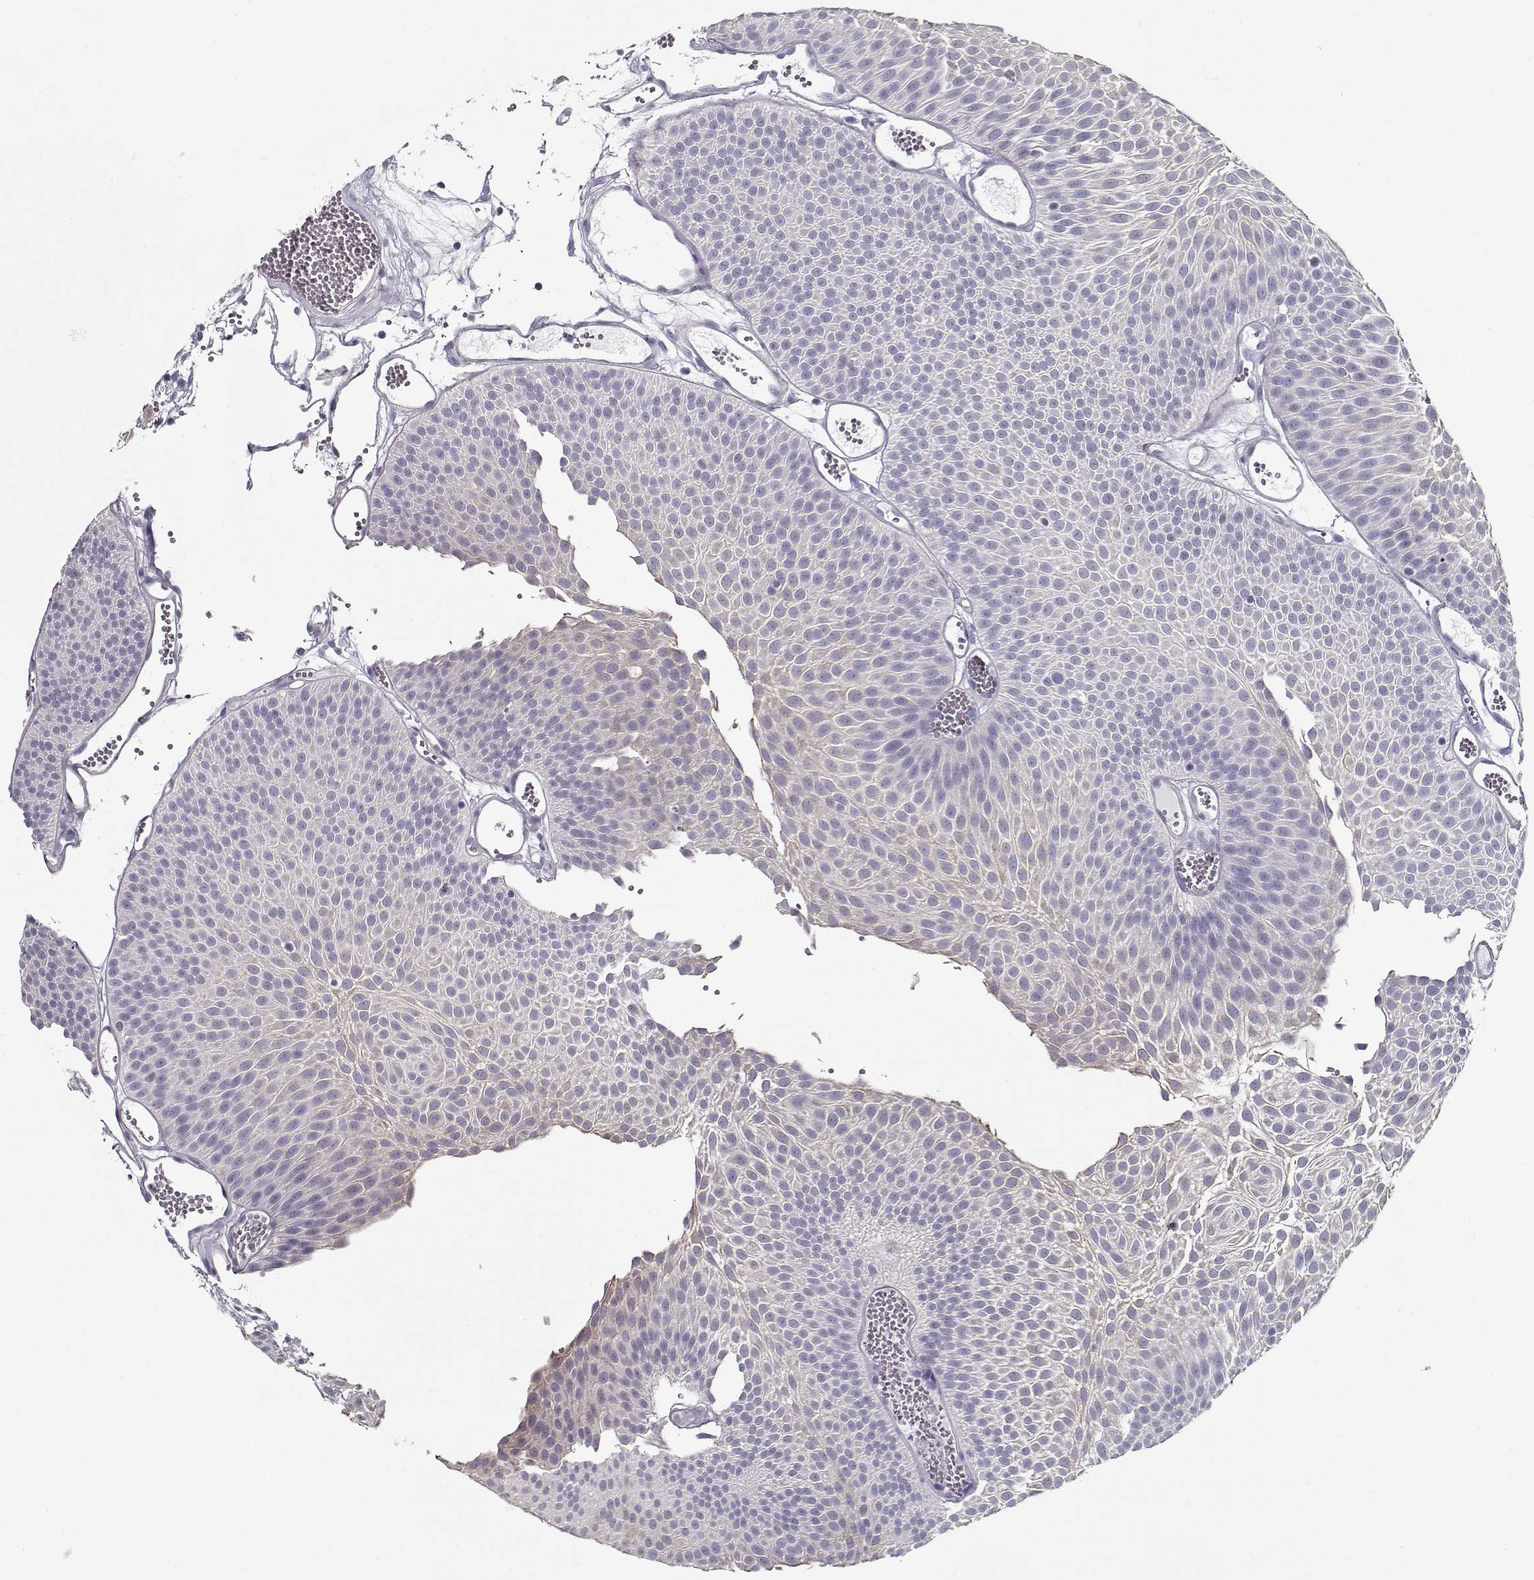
{"staining": {"intensity": "negative", "quantity": "none", "location": "none"}, "tissue": "urothelial cancer", "cell_type": "Tumor cells", "image_type": "cancer", "snomed": [{"axis": "morphology", "description": "Urothelial carcinoma, Low grade"}, {"axis": "topography", "description": "Urinary bladder"}], "caption": "DAB immunohistochemical staining of human urothelial carcinoma (low-grade) exhibits no significant expression in tumor cells. (DAB (3,3'-diaminobenzidine) IHC with hematoxylin counter stain).", "gene": "CCDC136", "patient": {"sex": "male", "age": 52}}